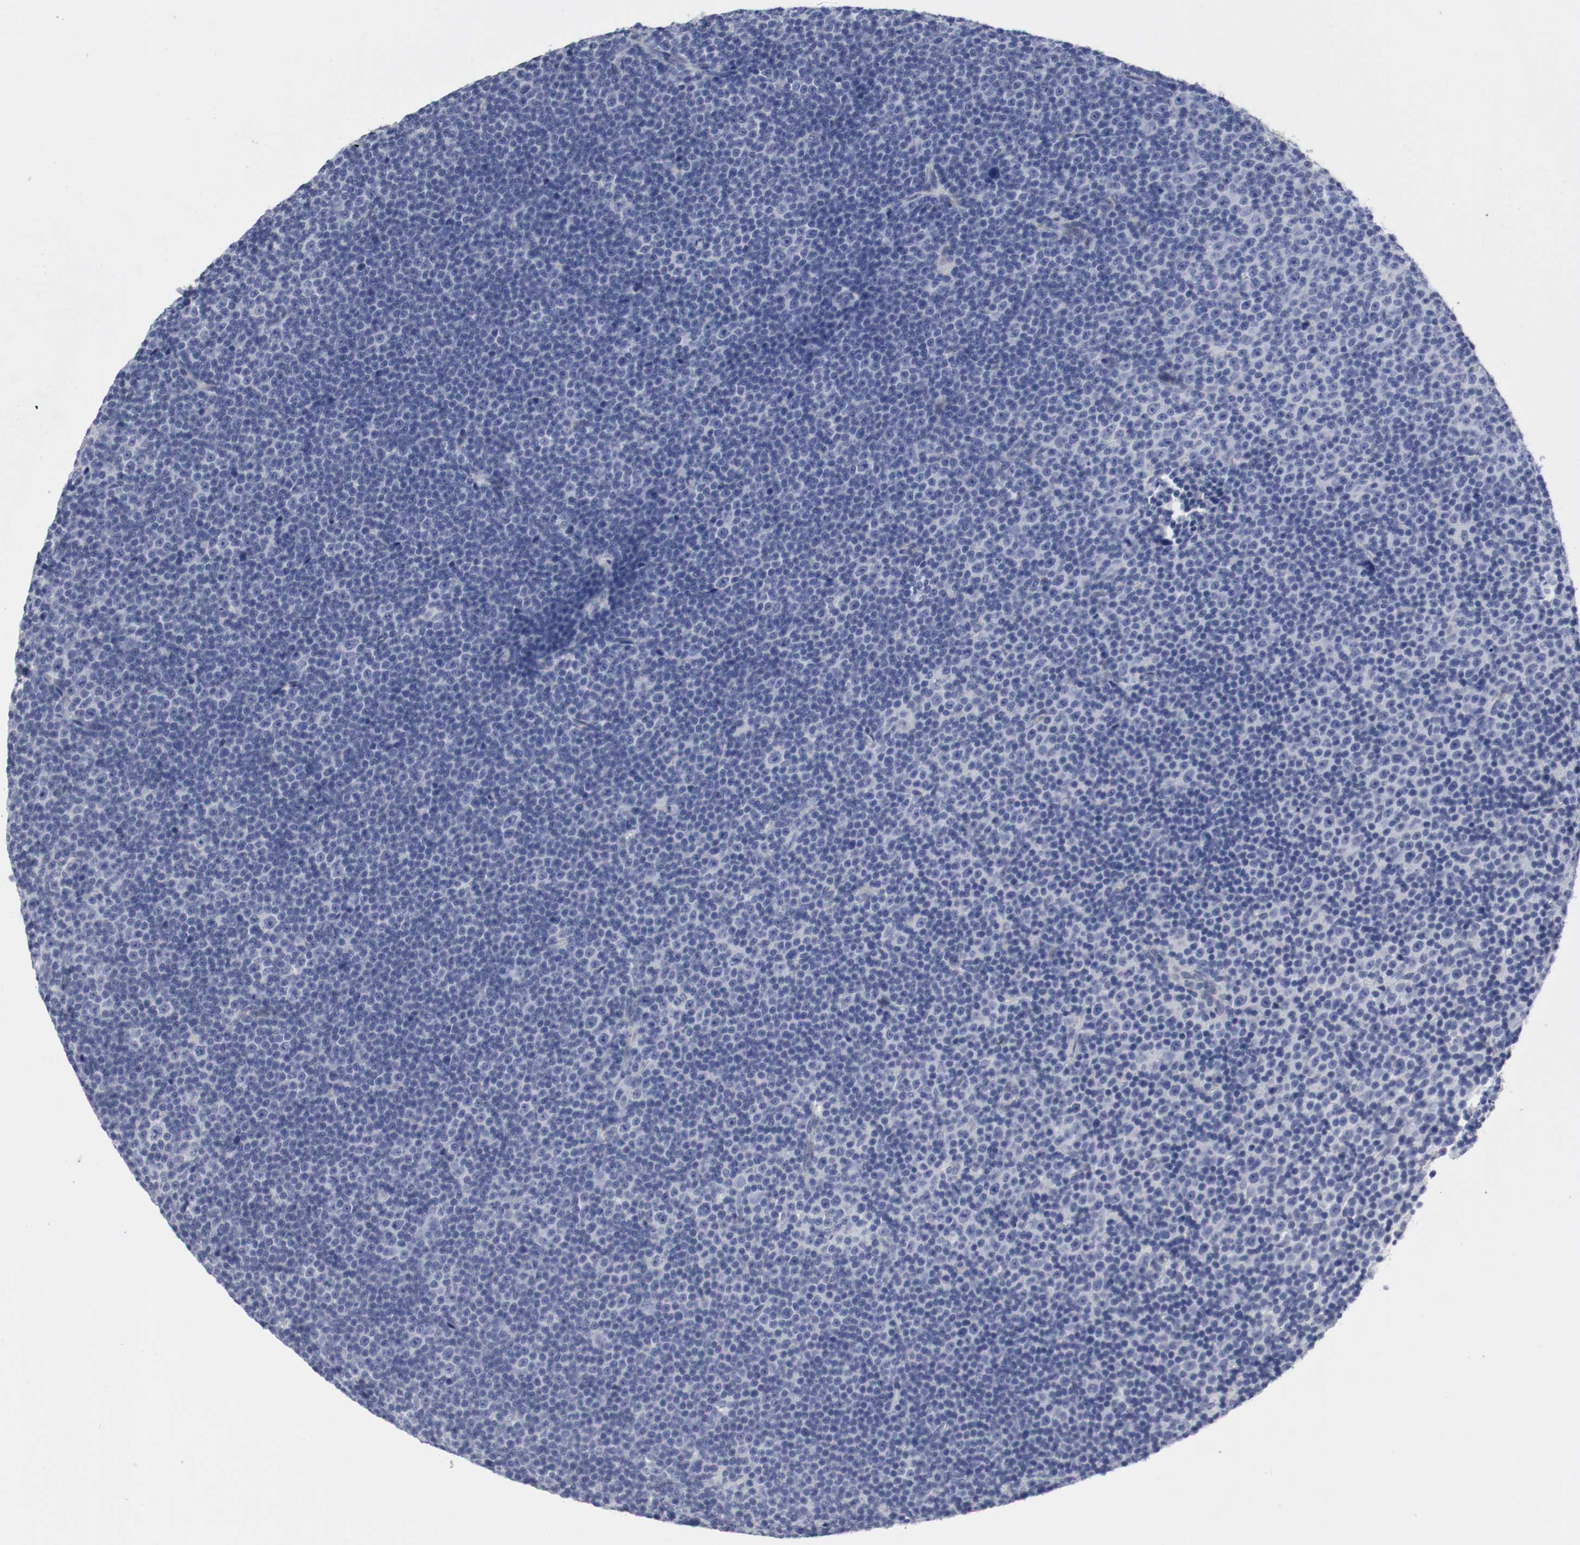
{"staining": {"intensity": "negative", "quantity": "none", "location": "none"}, "tissue": "lymphoma", "cell_type": "Tumor cells", "image_type": "cancer", "snomed": [{"axis": "morphology", "description": "Malignant lymphoma, non-Hodgkin's type, Low grade"}, {"axis": "topography", "description": "Lymph node"}], "caption": "There is no significant expression in tumor cells of low-grade malignant lymphoma, non-Hodgkin's type.", "gene": "KIT", "patient": {"sex": "female", "age": 67}}